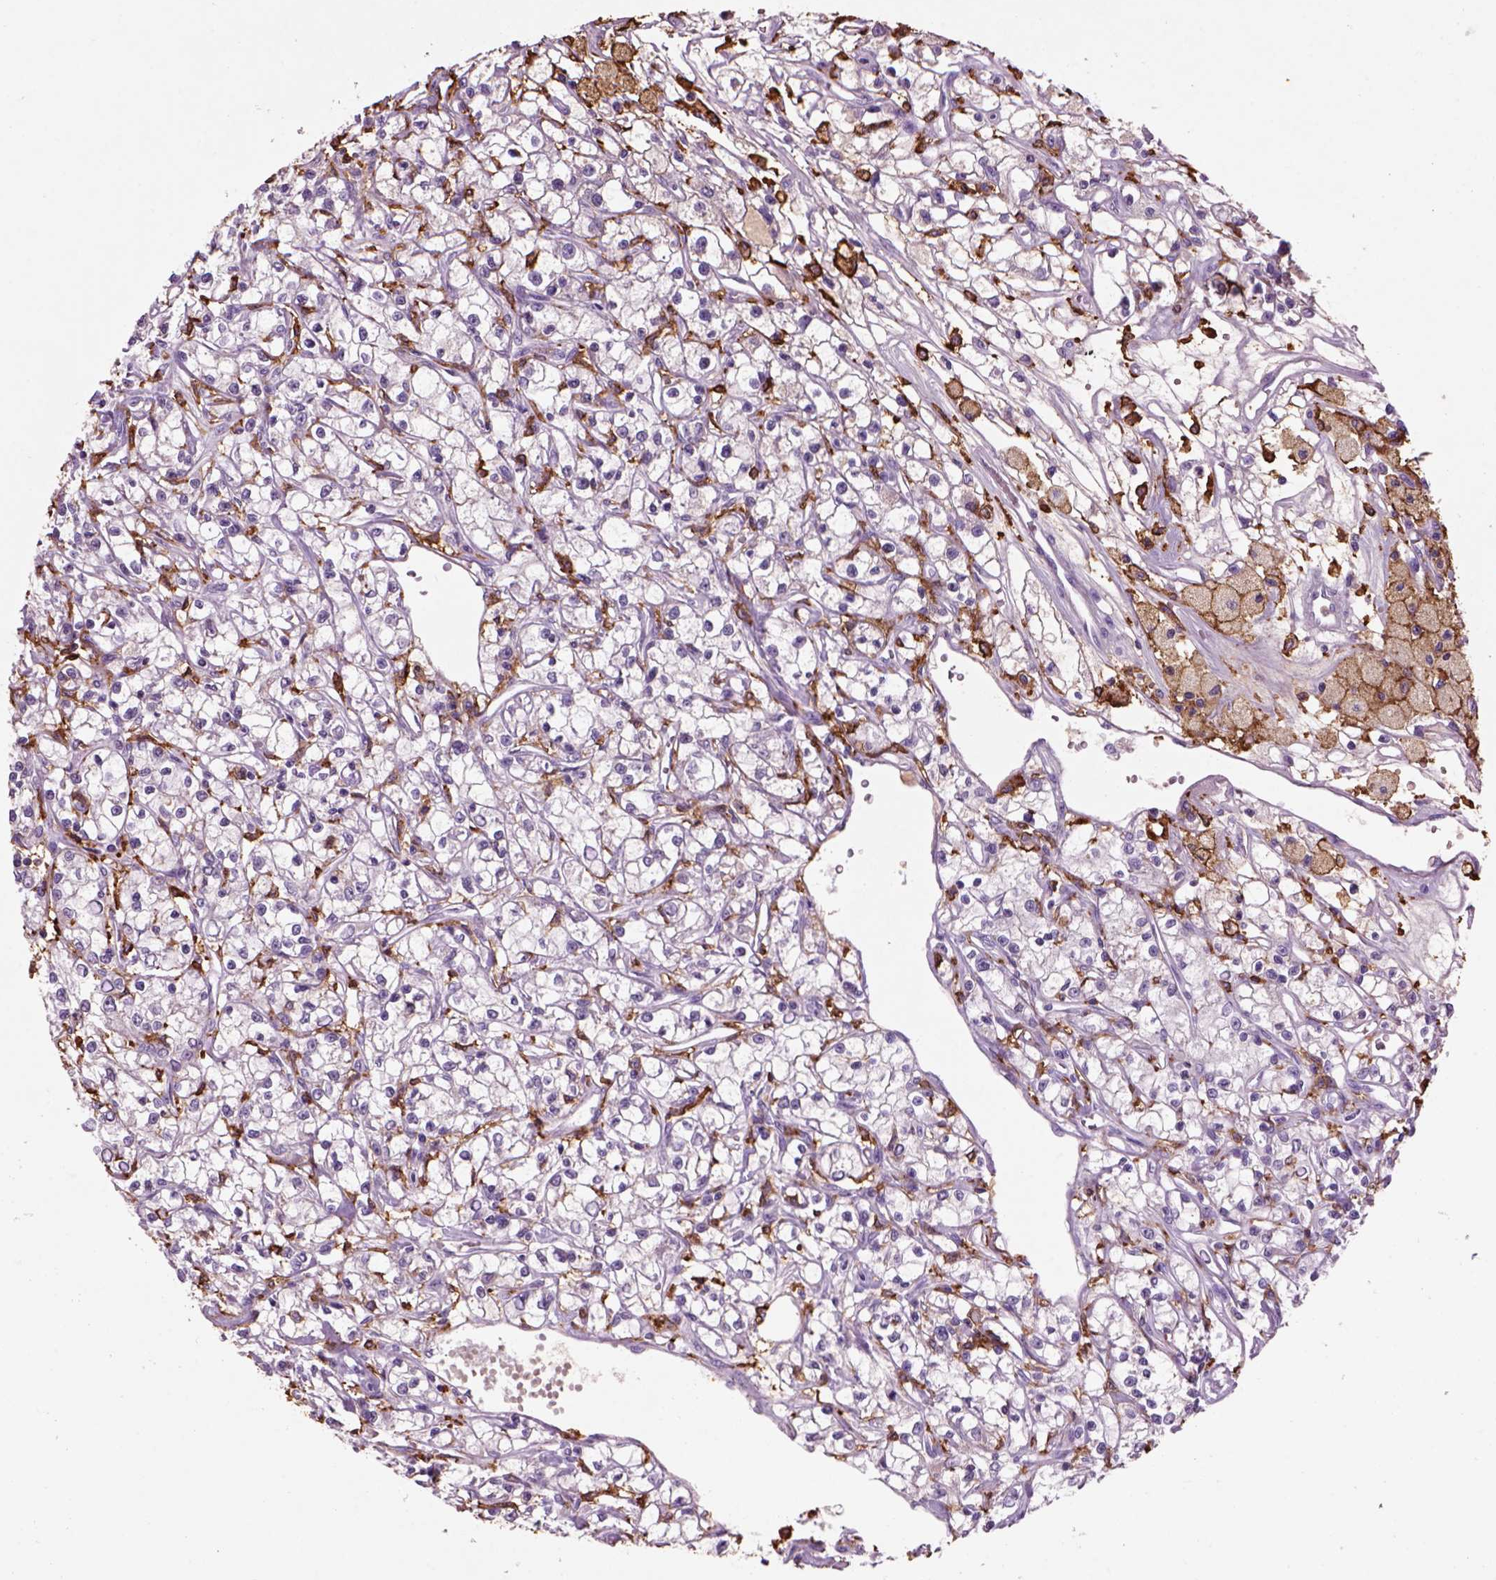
{"staining": {"intensity": "negative", "quantity": "none", "location": "none"}, "tissue": "renal cancer", "cell_type": "Tumor cells", "image_type": "cancer", "snomed": [{"axis": "morphology", "description": "Adenocarcinoma, NOS"}, {"axis": "topography", "description": "Kidney"}], "caption": "Protein analysis of renal cancer displays no significant positivity in tumor cells.", "gene": "CD14", "patient": {"sex": "female", "age": 59}}